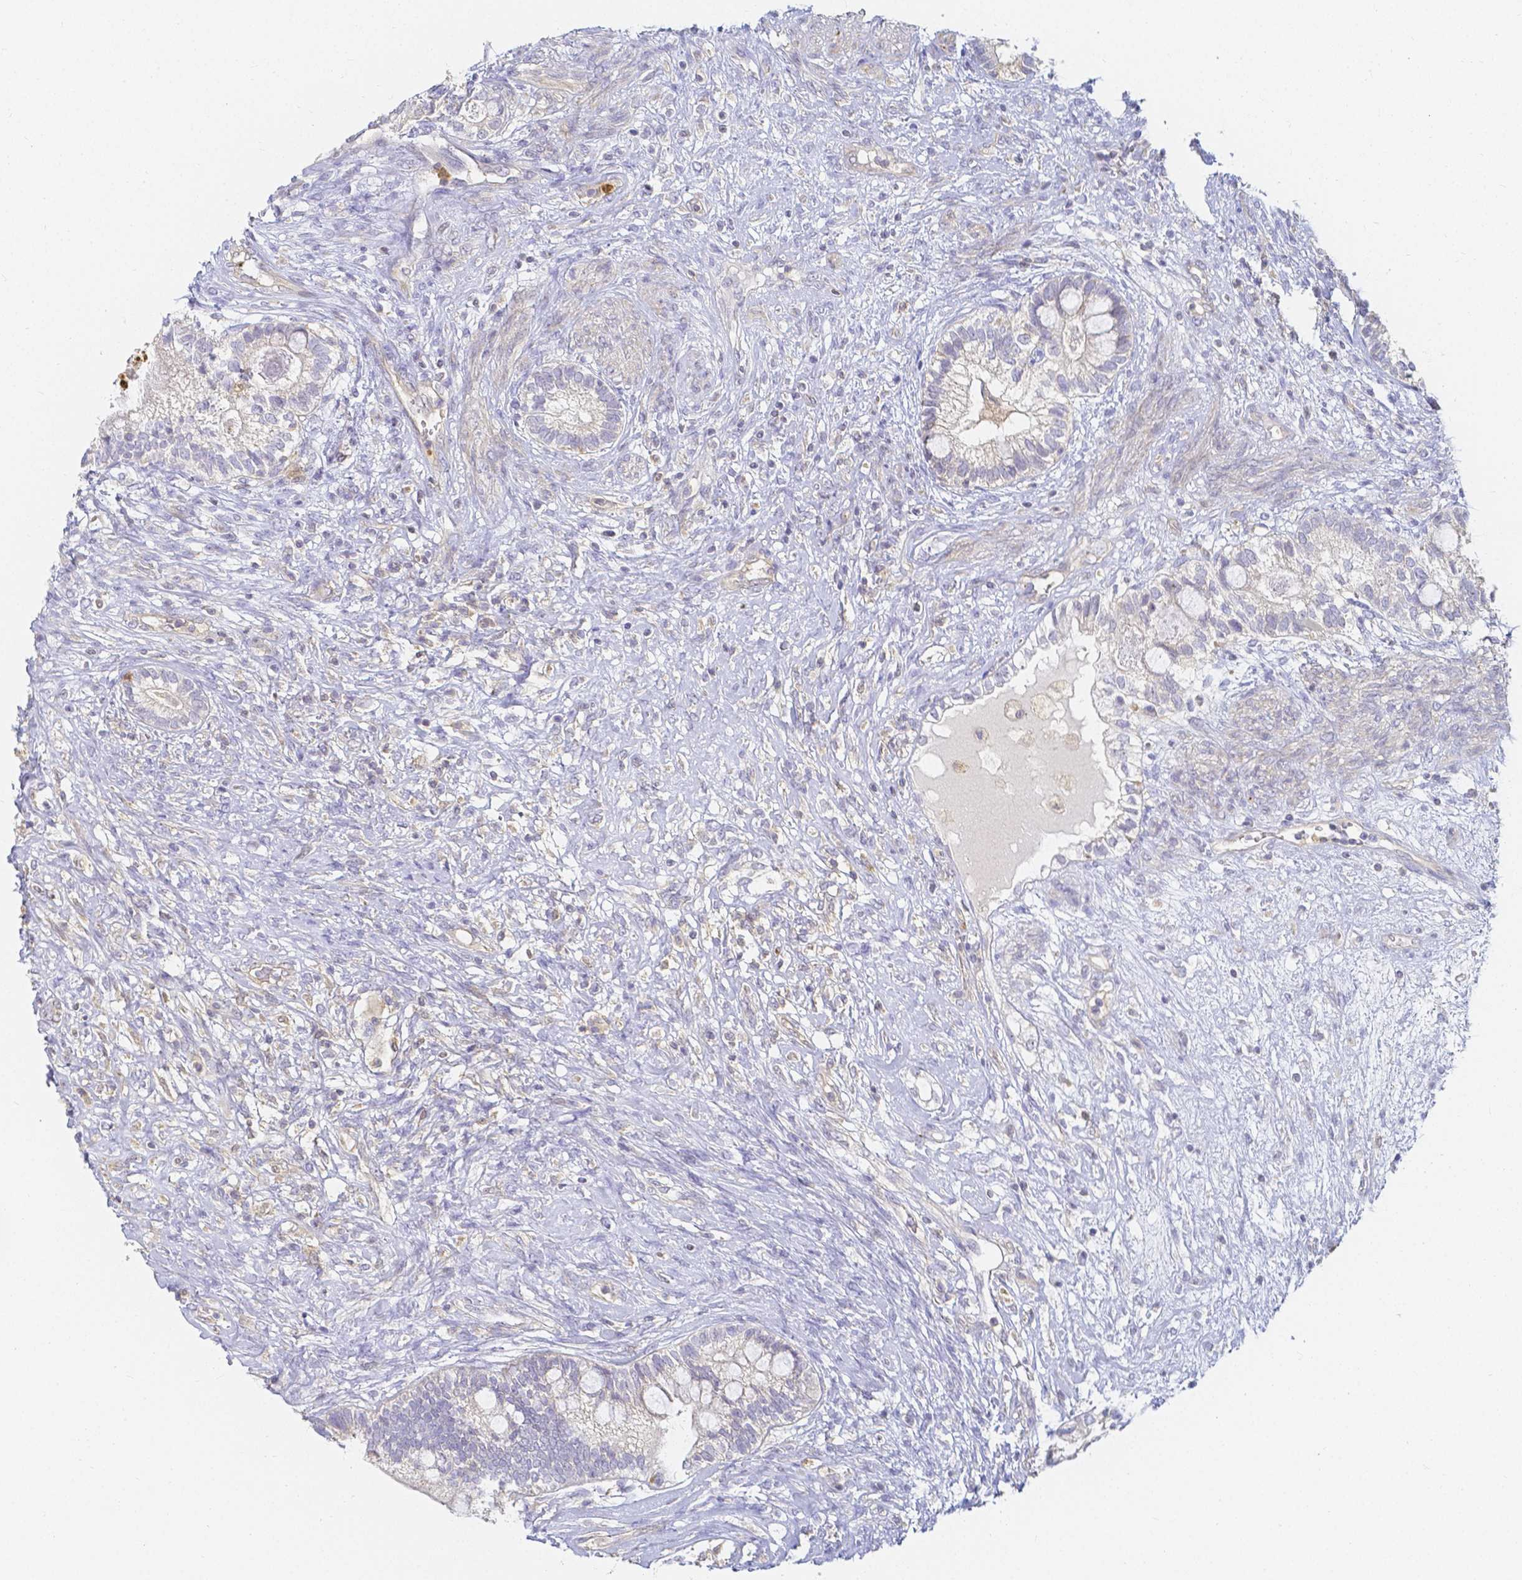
{"staining": {"intensity": "negative", "quantity": "none", "location": "none"}, "tissue": "testis cancer", "cell_type": "Tumor cells", "image_type": "cancer", "snomed": [{"axis": "morphology", "description": "Seminoma, NOS"}, {"axis": "morphology", "description": "Carcinoma, Embryonal, NOS"}, {"axis": "topography", "description": "Testis"}], "caption": "This is an immunohistochemistry image of testis embryonal carcinoma. There is no expression in tumor cells.", "gene": "KCNH1", "patient": {"sex": "male", "age": 41}}